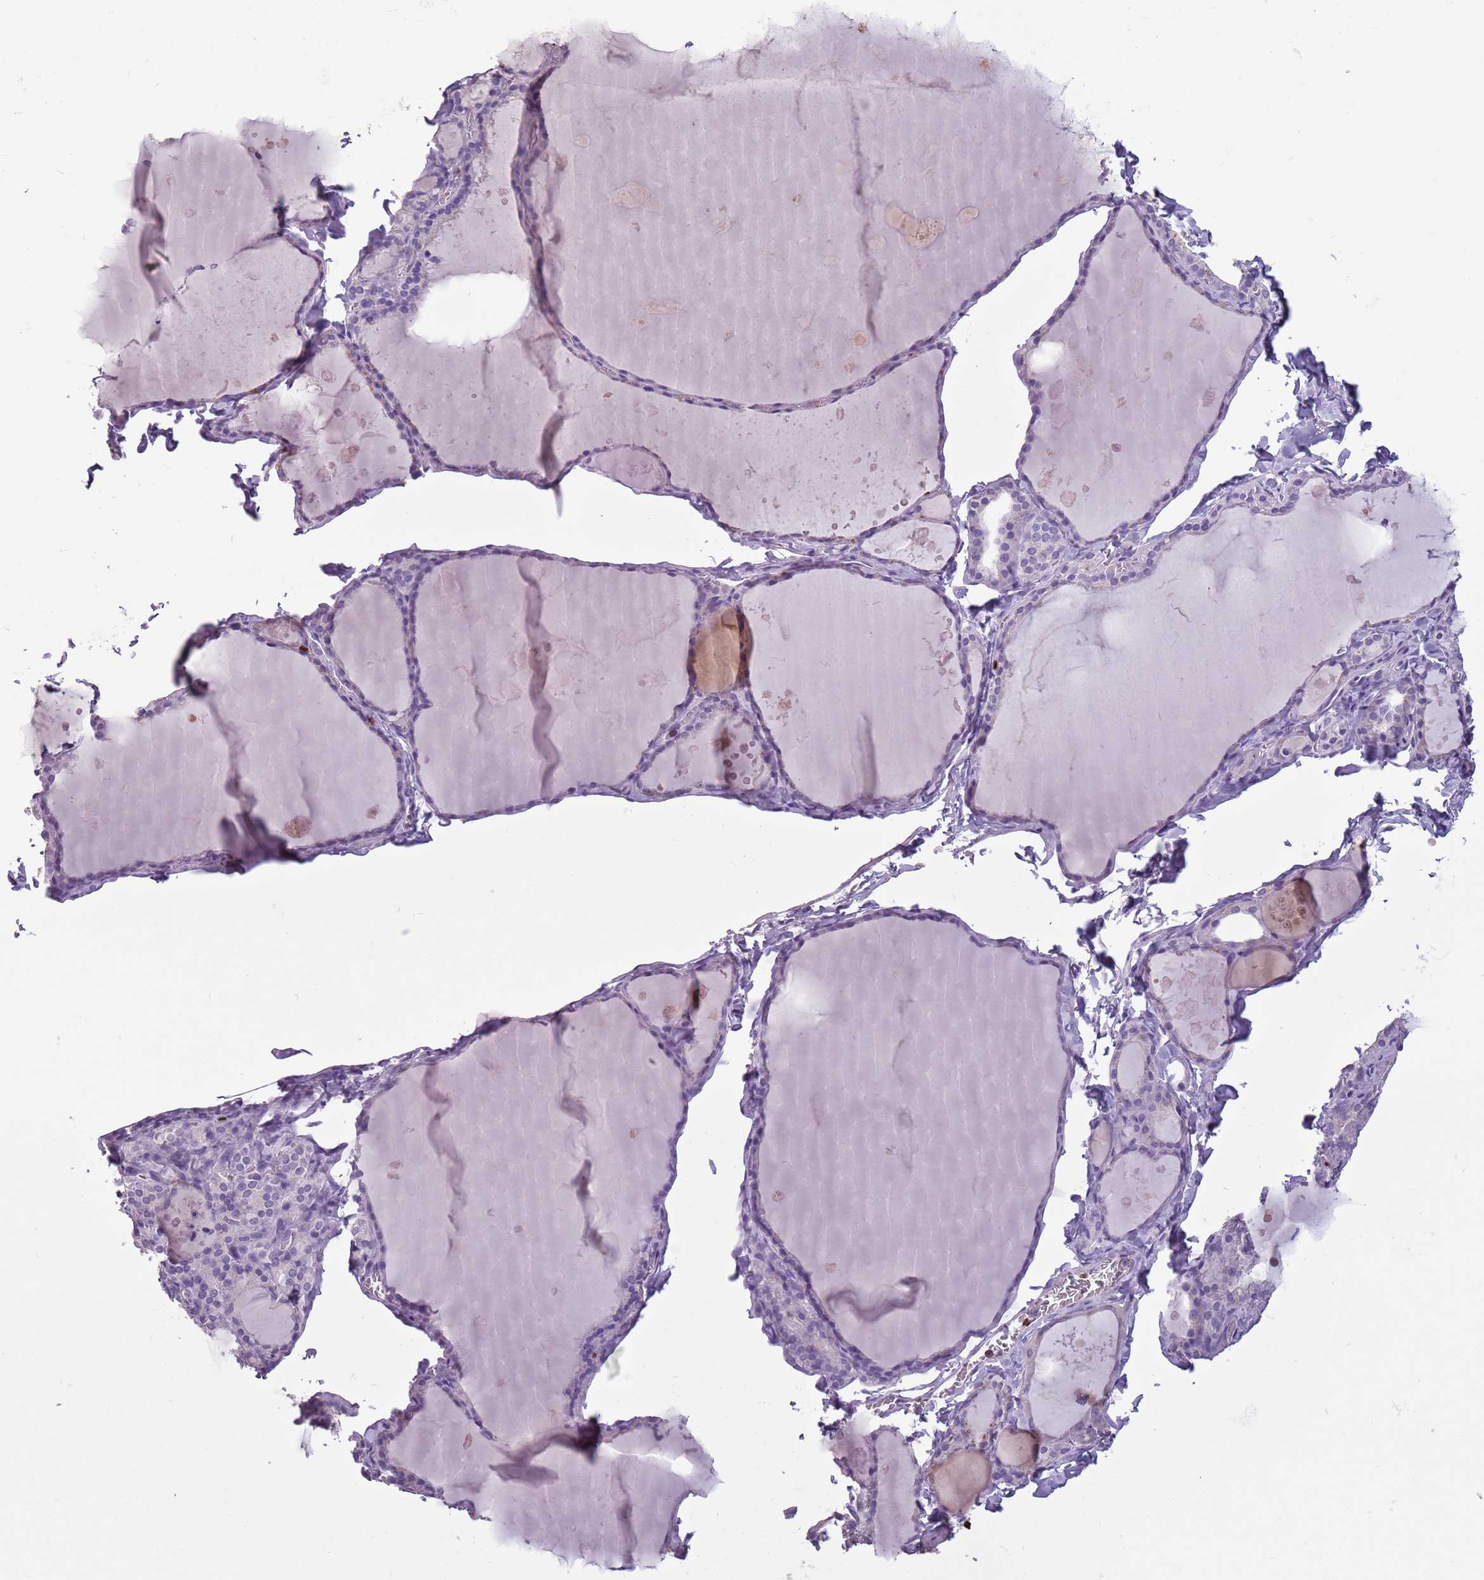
{"staining": {"intensity": "negative", "quantity": "none", "location": "none"}, "tissue": "thyroid gland", "cell_type": "Glandular cells", "image_type": "normal", "snomed": [{"axis": "morphology", "description": "Normal tissue, NOS"}, {"axis": "topography", "description": "Thyroid gland"}], "caption": "A micrograph of thyroid gland stained for a protein exhibits no brown staining in glandular cells. (DAB IHC, high magnification).", "gene": "CELF6", "patient": {"sex": "male", "age": 56}}